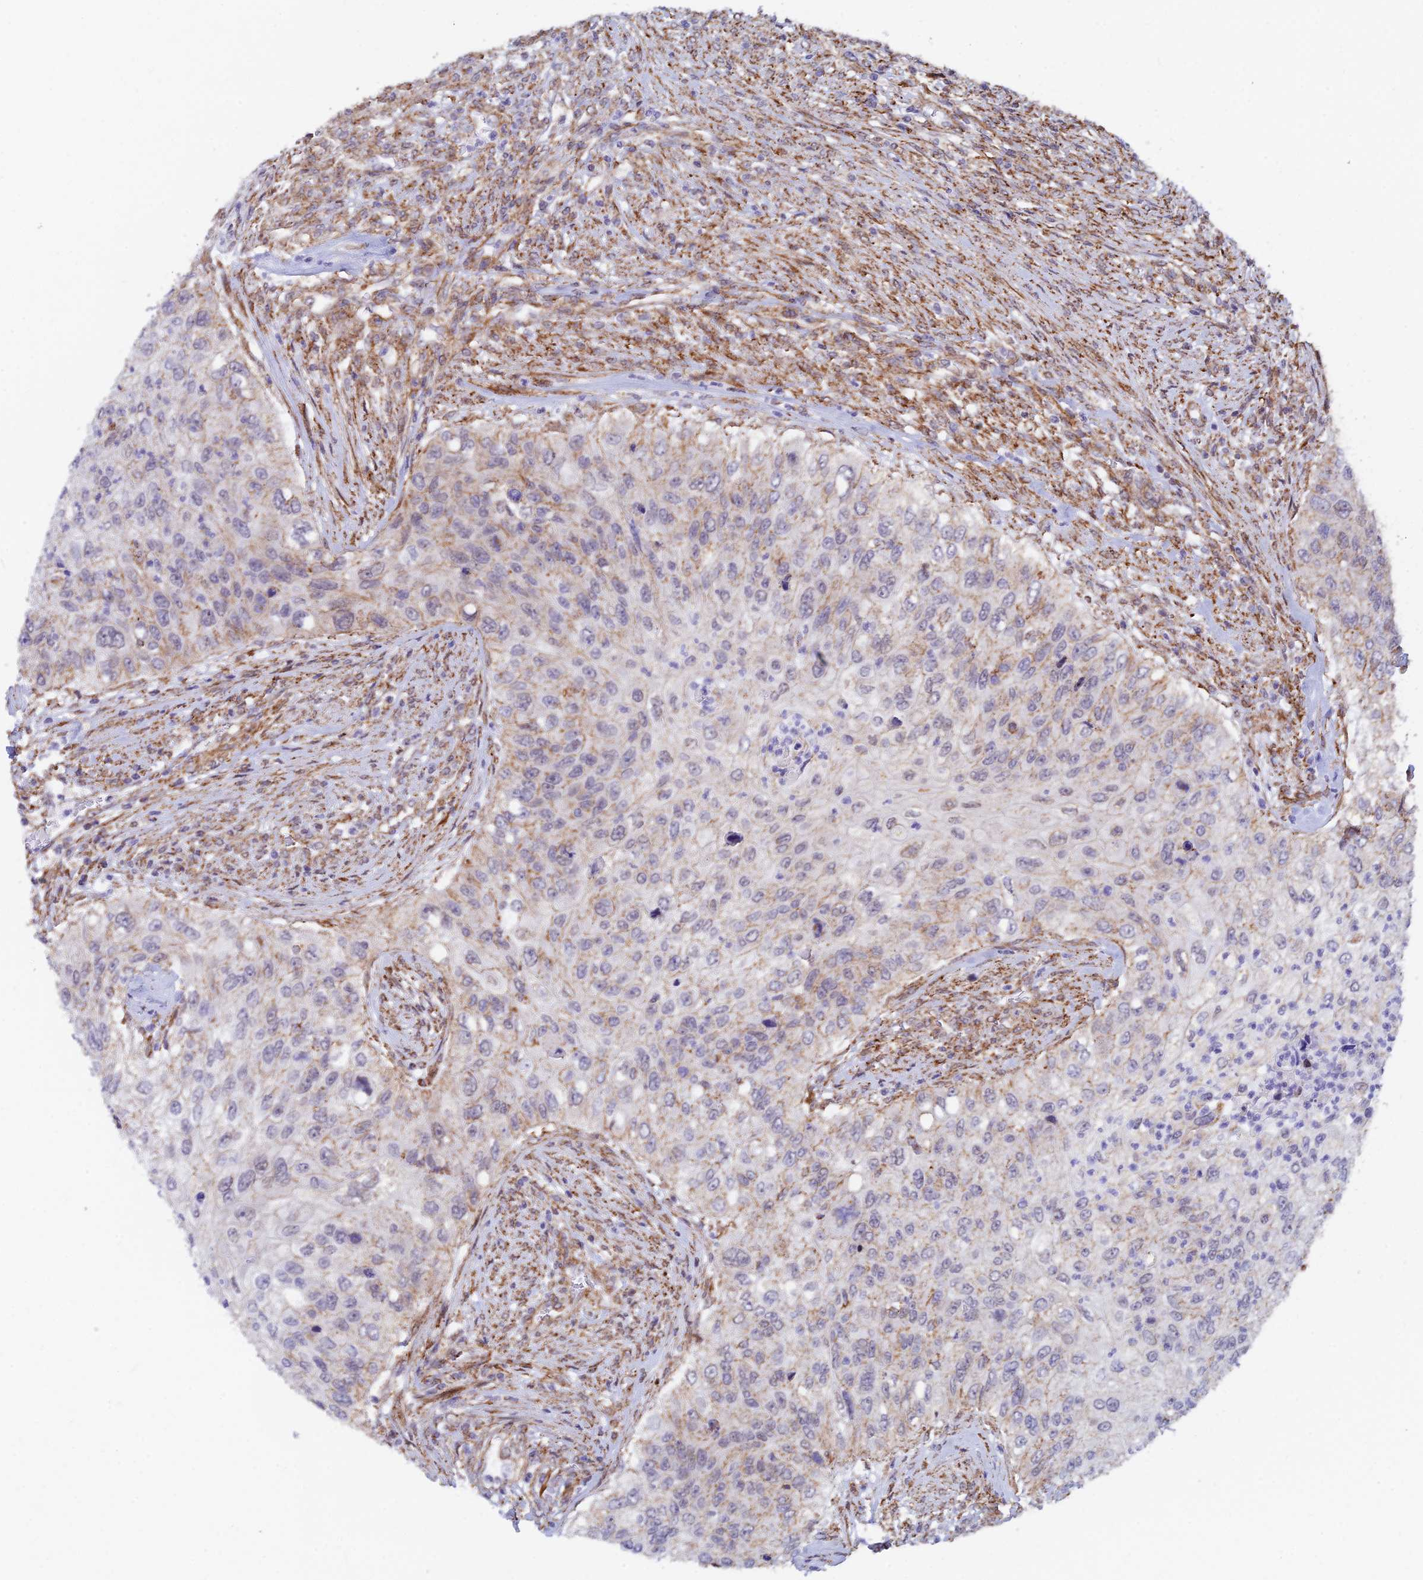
{"staining": {"intensity": "weak", "quantity": "25%-75%", "location": "cytoplasmic/membranous"}, "tissue": "urothelial cancer", "cell_type": "Tumor cells", "image_type": "cancer", "snomed": [{"axis": "morphology", "description": "Urothelial carcinoma, High grade"}, {"axis": "topography", "description": "Urinary bladder"}], "caption": "Human urothelial carcinoma (high-grade) stained for a protein (brown) exhibits weak cytoplasmic/membranous positive expression in about 25%-75% of tumor cells.", "gene": "VSTM2L", "patient": {"sex": "female", "age": 60}}